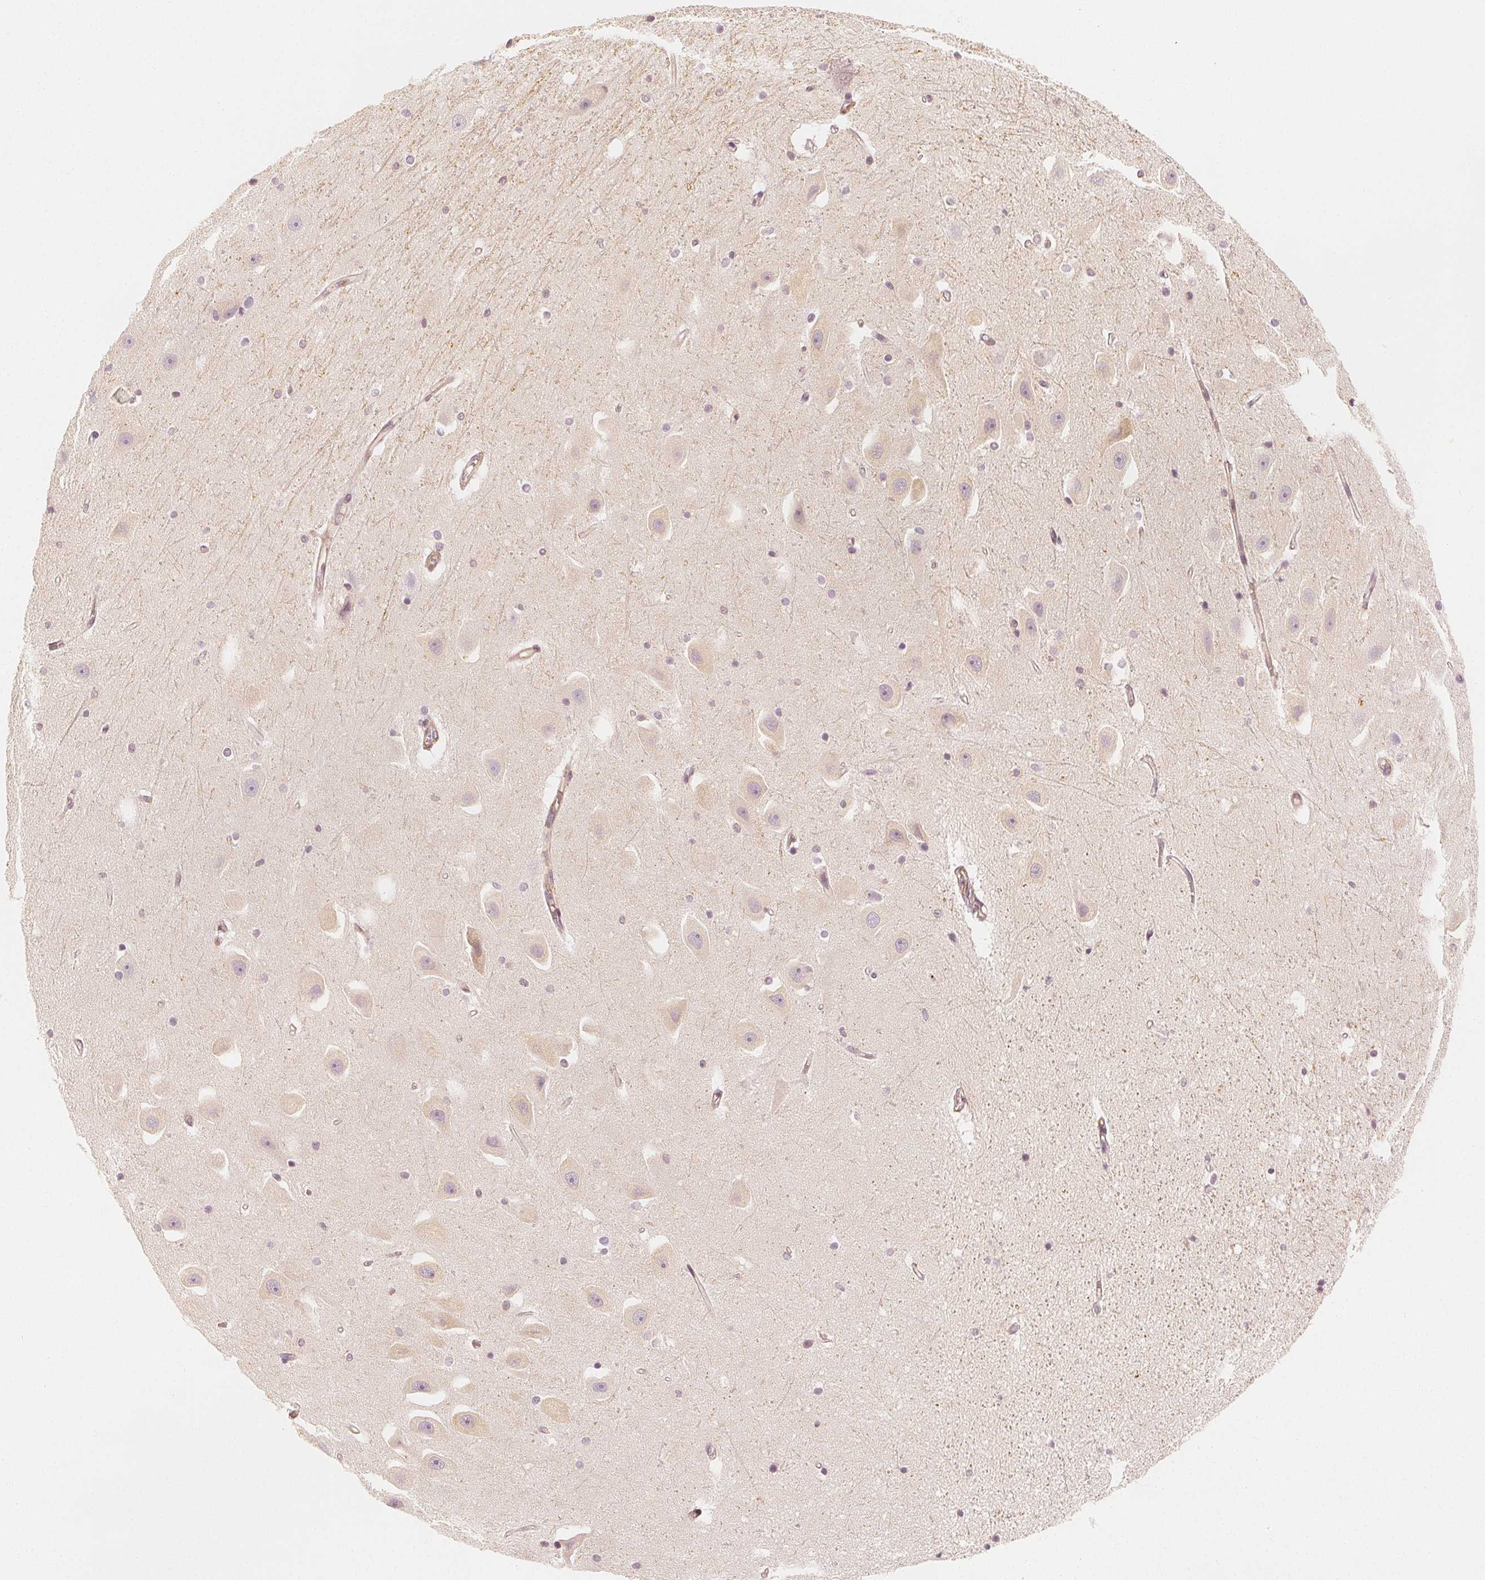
{"staining": {"intensity": "negative", "quantity": "none", "location": "none"}, "tissue": "hippocampus", "cell_type": "Glial cells", "image_type": "normal", "snomed": [{"axis": "morphology", "description": "Normal tissue, NOS"}, {"axis": "topography", "description": "Hippocampus"}], "caption": "Histopathology image shows no protein positivity in glial cells of unremarkable hippocampus.", "gene": "ARHGAP26", "patient": {"sex": "male", "age": 63}}